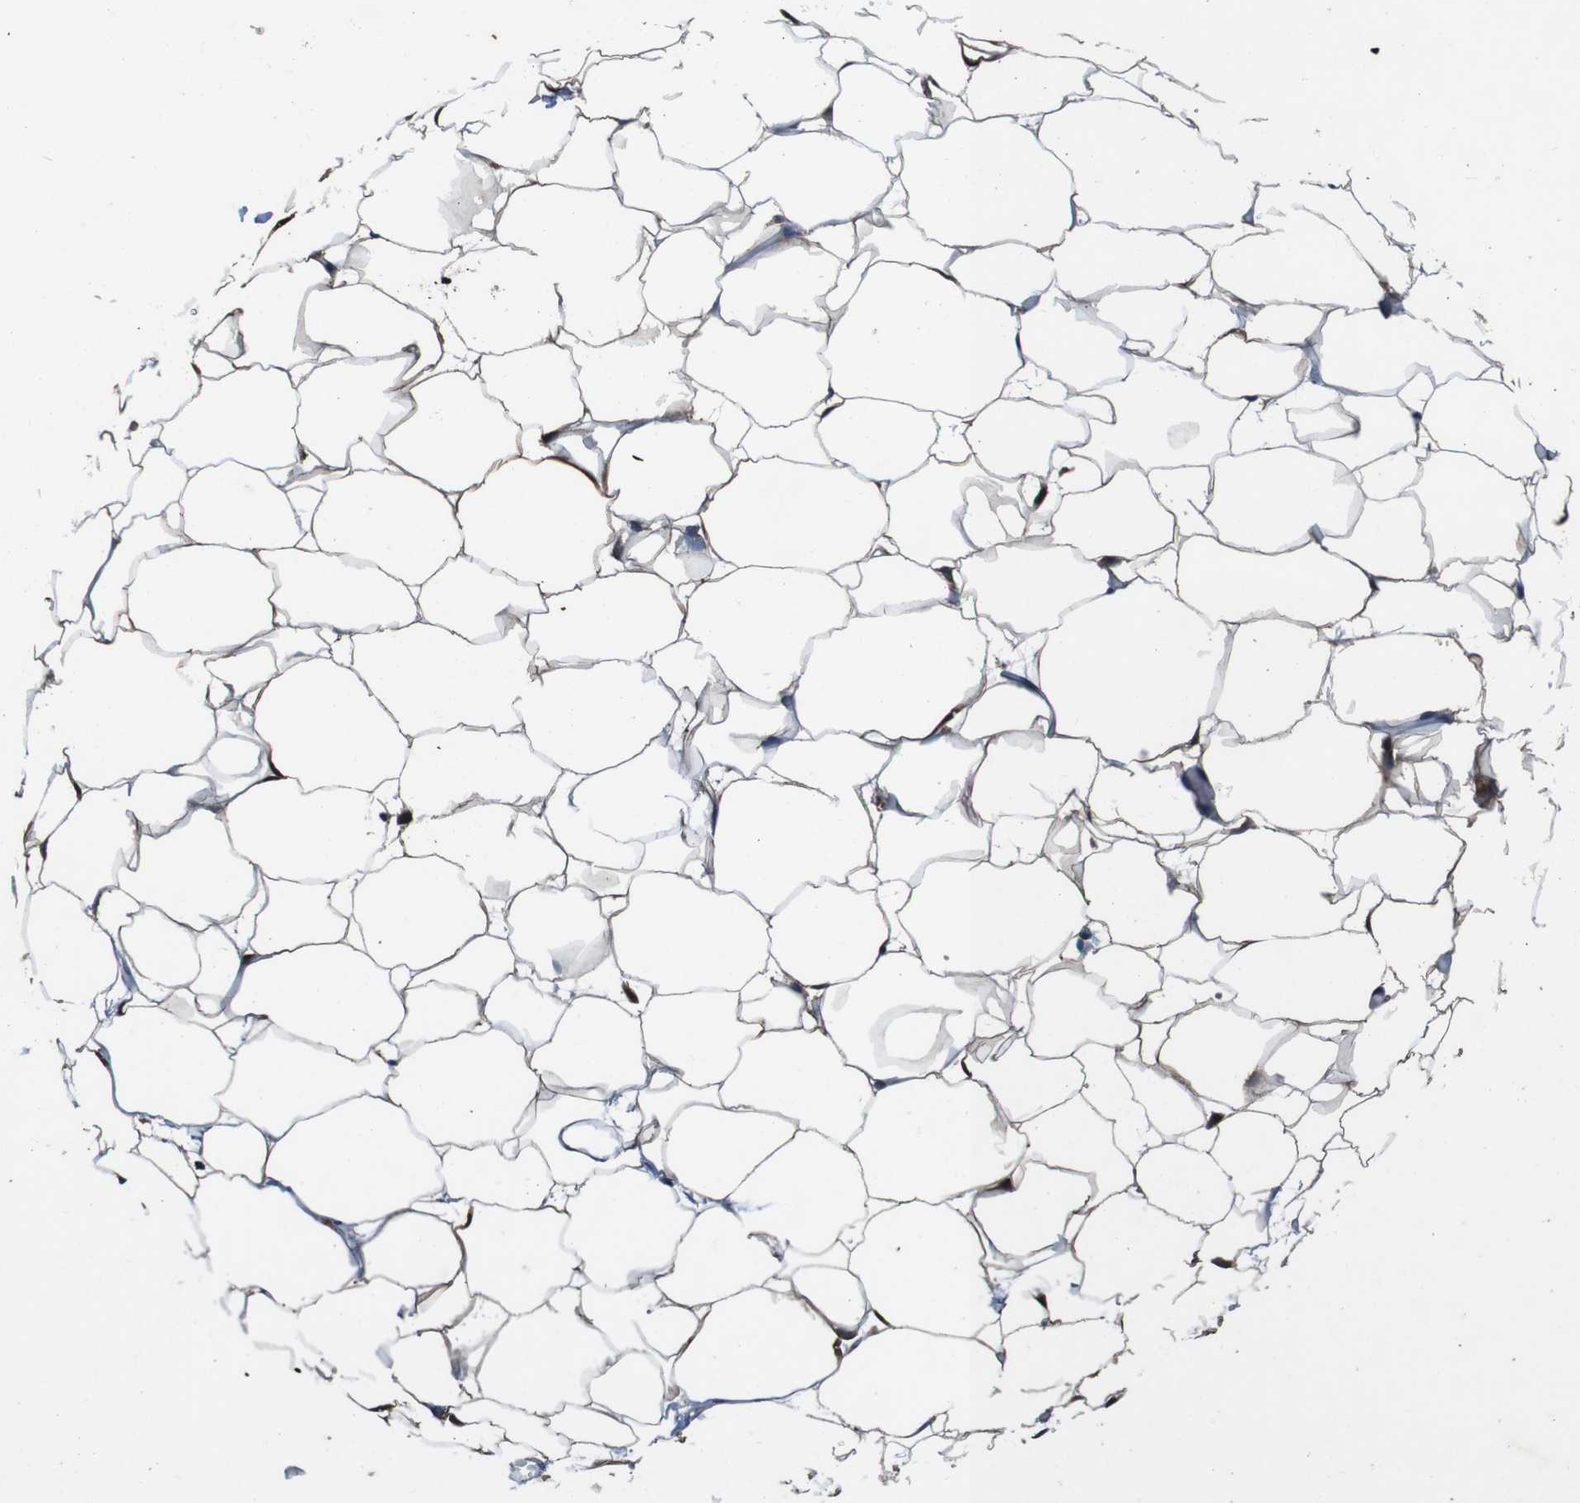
{"staining": {"intensity": "weak", "quantity": ">75%", "location": "cytoplasmic/membranous"}, "tissue": "adipose tissue", "cell_type": "Adipocytes", "image_type": "normal", "snomed": [{"axis": "morphology", "description": "Normal tissue, NOS"}, {"axis": "topography", "description": "Breast"}, {"axis": "topography", "description": "Adipose tissue"}], "caption": "Protein expression analysis of unremarkable human adipose tissue reveals weak cytoplasmic/membranous positivity in approximately >75% of adipocytes. Ihc stains the protein of interest in brown and the nuclei are stained blue.", "gene": "ANXA1", "patient": {"sex": "female", "age": 25}}